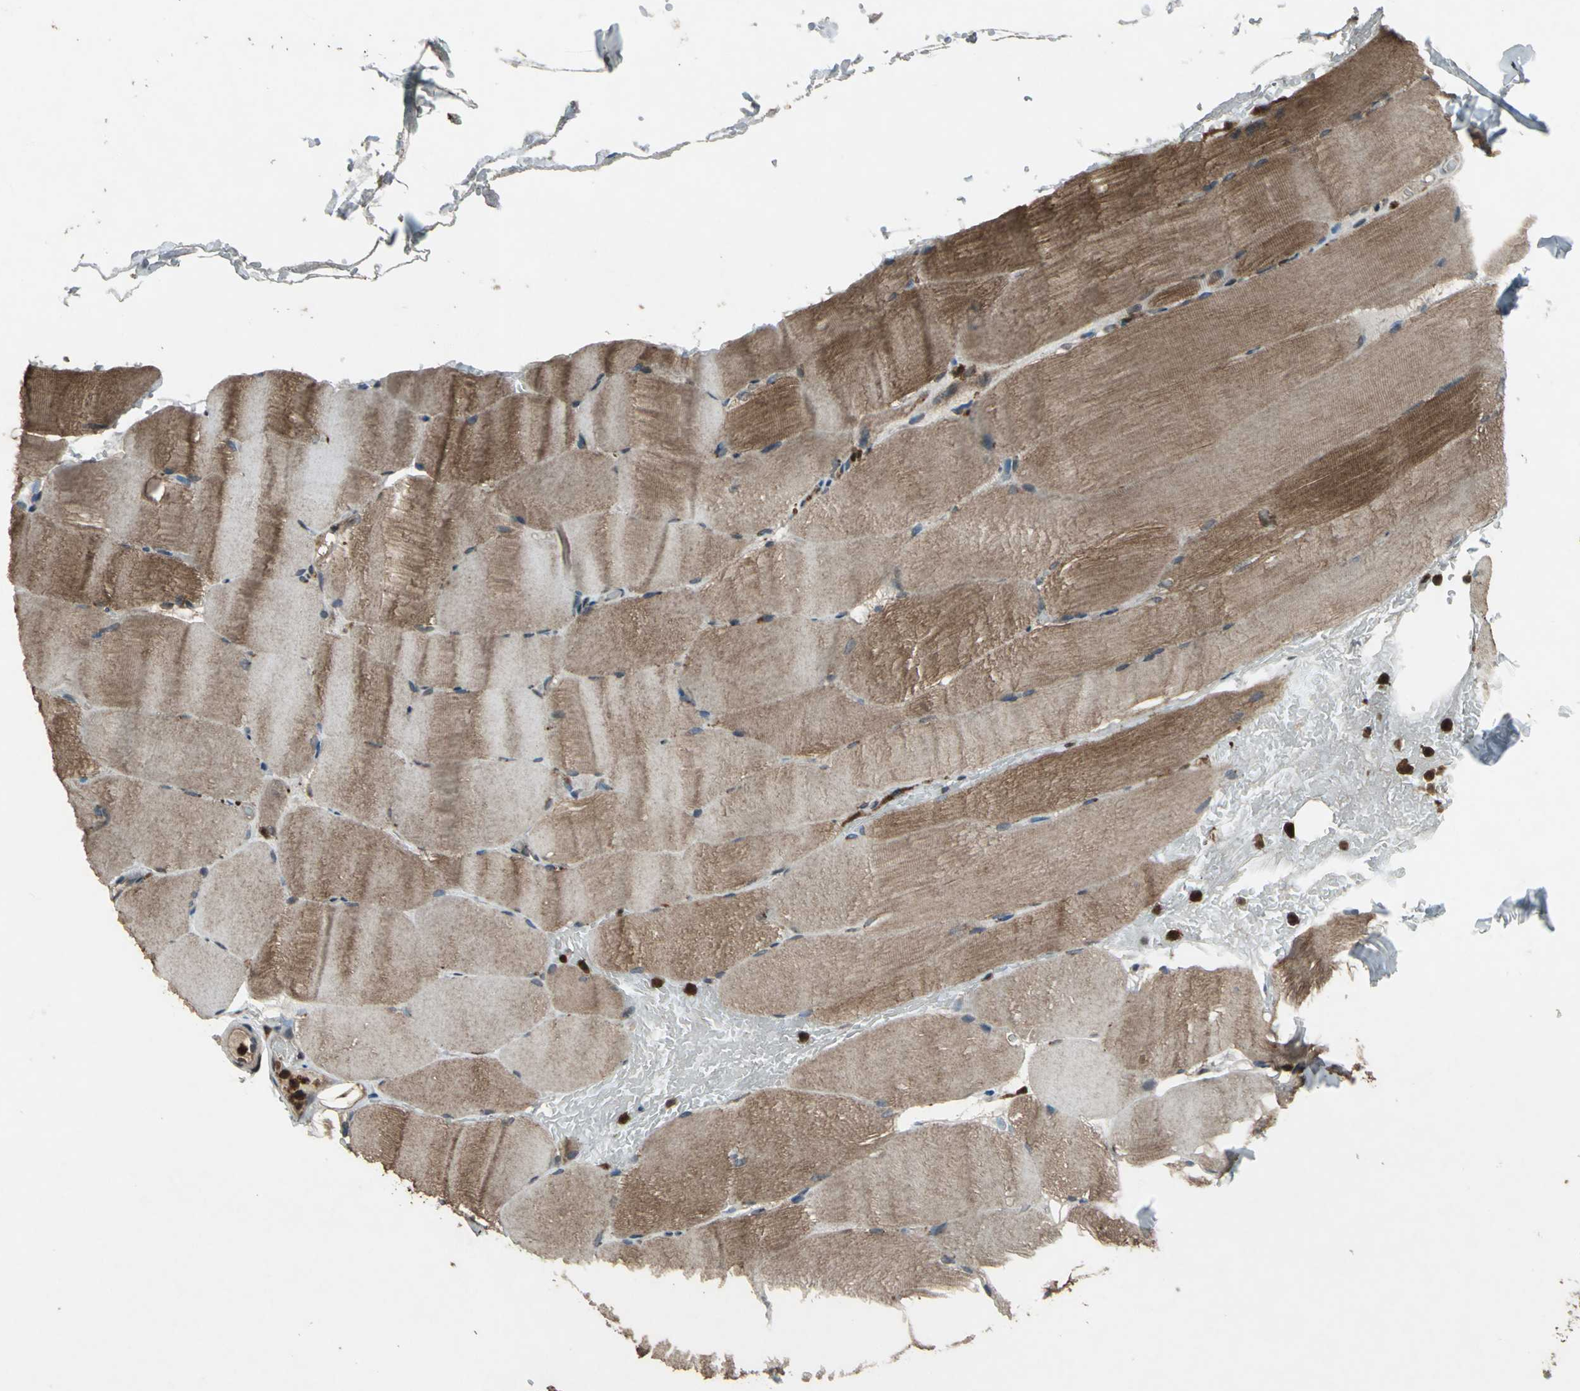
{"staining": {"intensity": "moderate", "quantity": ">75%", "location": "cytoplasmic/membranous"}, "tissue": "skeletal muscle", "cell_type": "Myocytes", "image_type": "normal", "snomed": [{"axis": "morphology", "description": "Normal tissue, NOS"}, {"axis": "topography", "description": "Skeletal muscle"}, {"axis": "topography", "description": "Parathyroid gland"}], "caption": "Immunohistochemistry (IHC) image of benign skeletal muscle: human skeletal muscle stained using IHC exhibits medium levels of moderate protein expression localized specifically in the cytoplasmic/membranous of myocytes, appearing as a cytoplasmic/membranous brown color.", "gene": "PYCARD", "patient": {"sex": "female", "age": 37}}